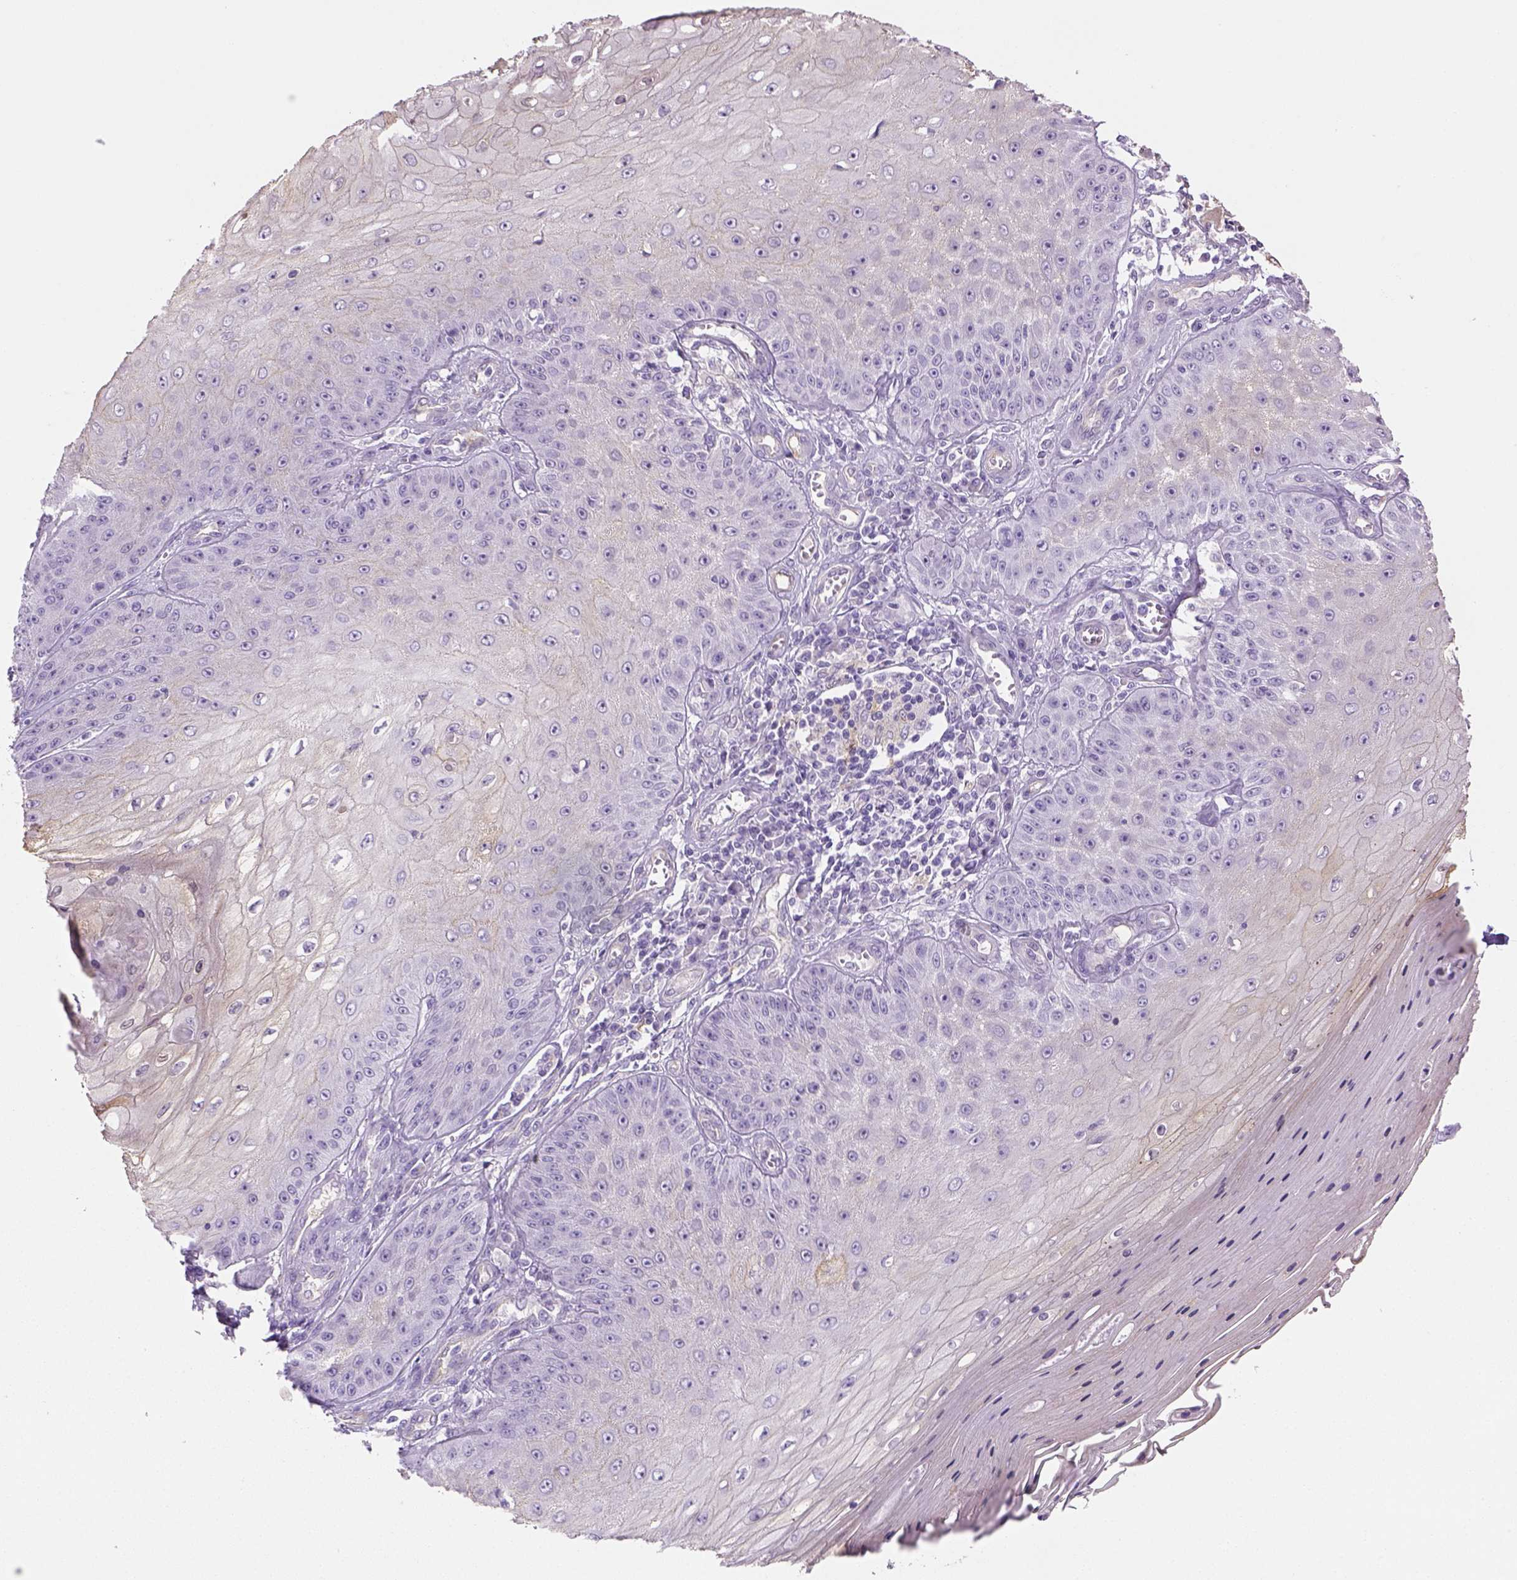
{"staining": {"intensity": "weak", "quantity": "<25%", "location": "cytoplasmic/membranous"}, "tissue": "skin cancer", "cell_type": "Tumor cells", "image_type": "cancer", "snomed": [{"axis": "morphology", "description": "Squamous cell carcinoma, NOS"}, {"axis": "topography", "description": "Skin"}], "caption": "Tumor cells are negative for brown protein staining in skin cancer (squamous cell carcinoma).", "gene": "CACNB1", "patient": {"sex": "male", "age": 70}}